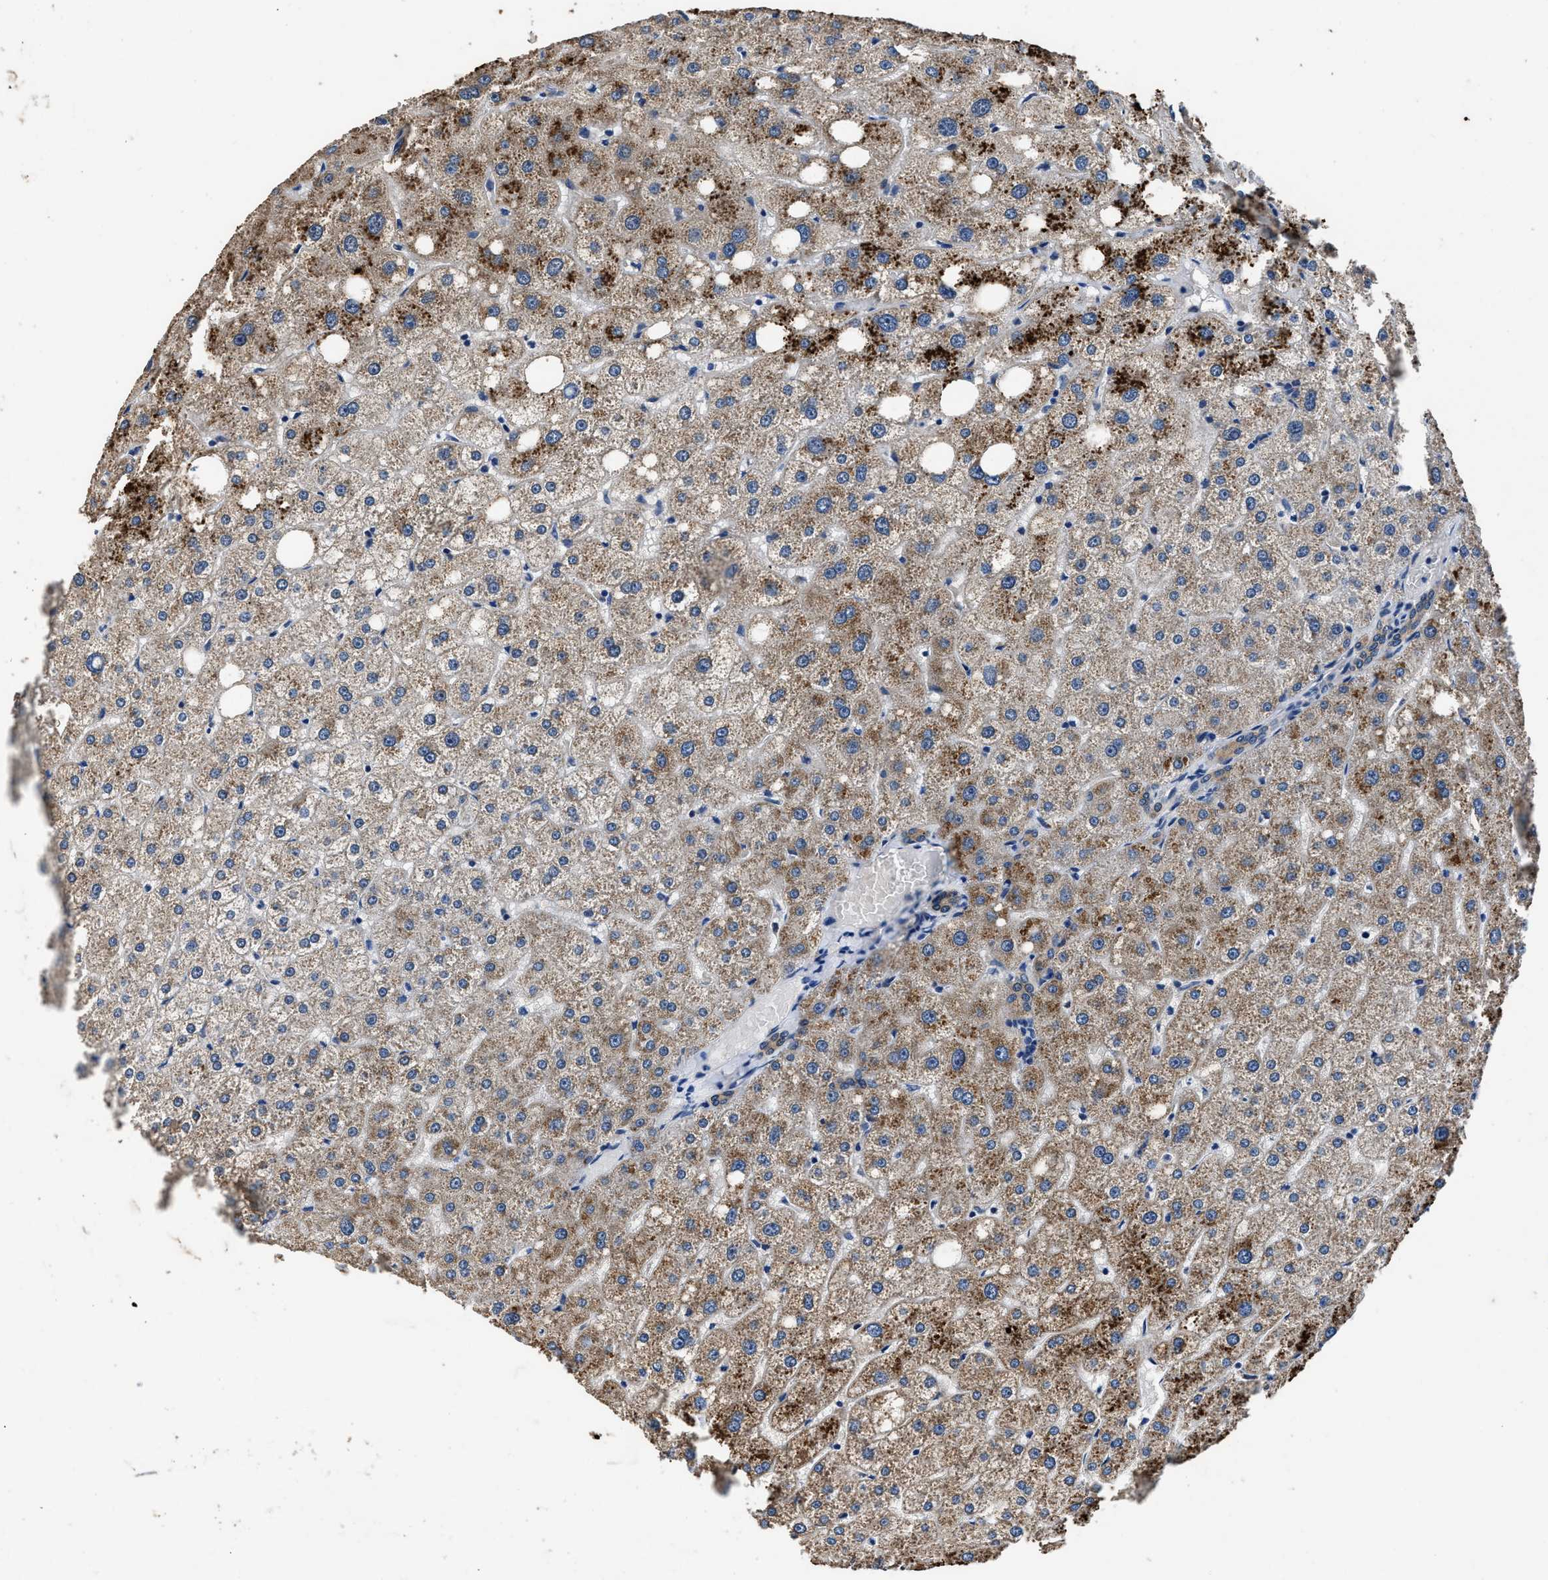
{"staining": {"intensity": "weak", "quantity": ">75%", "location": "cytoplasmic/membranous"}, "tissue": "liver", "cell_type": "Cholangiocytes", "image_type": "normal", "snomed": [{"axis": "morphology", "description": "Normal tissue, NOS"}, {"axis": "topography", "description": "Liver"}], "caption": "Human liver stained with a protein marker reveals weak staining in cholangiocytes.", "gene": "DHRS7B", "patient": {"sex": "male", "age": 73}}